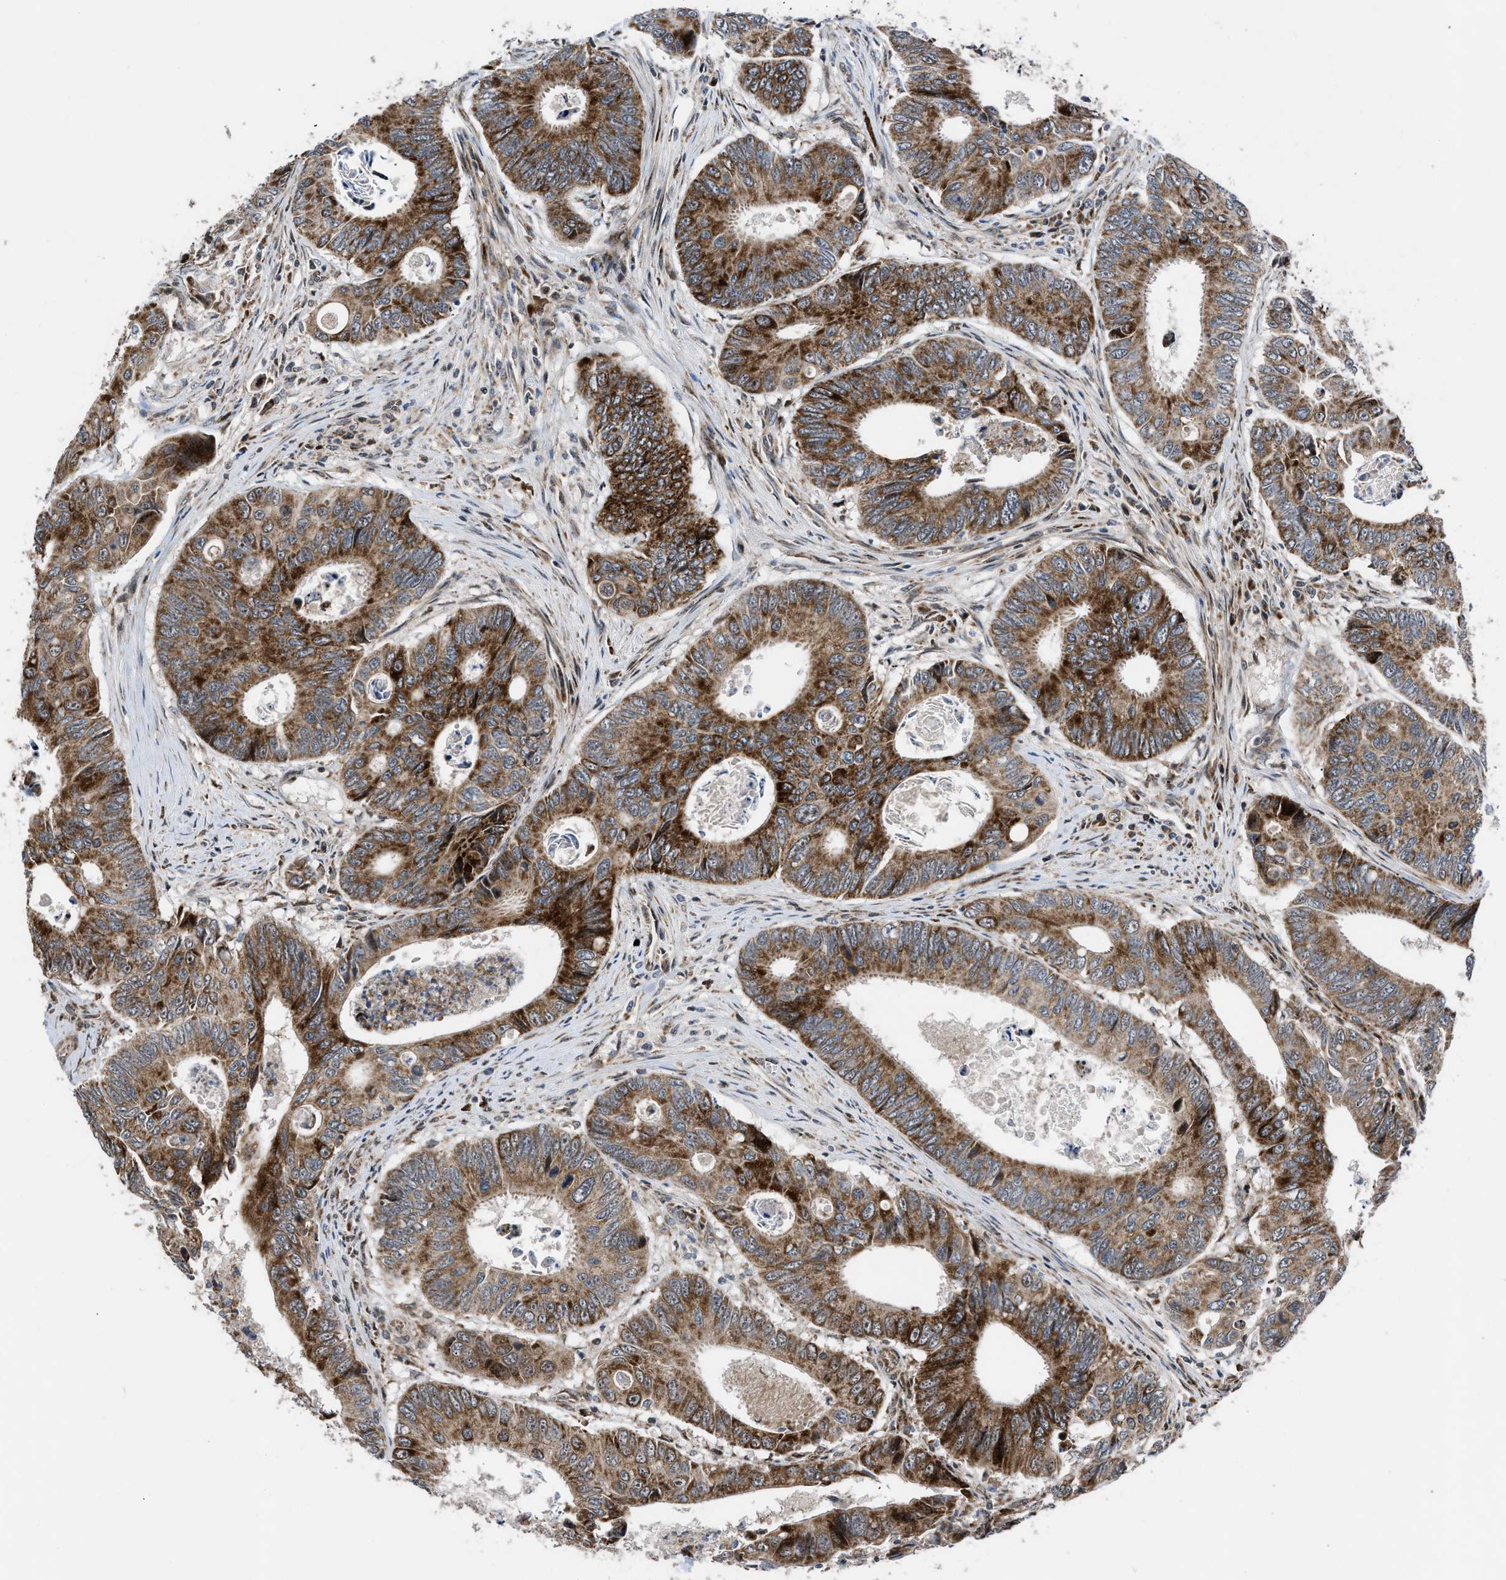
{"staining": {"intensity": "strong", "quantity": ">75%", "location": "cytoplasmic/membranous"}, "tissue": "colorectal cancer", "cell_type": "Tumor cells", "image_type": "cancer", "snomed": [{"axis": "morphology", "description": "Inflammation, NOS"}, {"axis": "morphology", "description": "Adenocarcinoma, NOS"}, {"axis": "topography", "description": "Colon"}], "caption": "Adenocarcinoma (colorectal) stained for a protein shows strong cytoplasmic/membranous positivity in tumor cells. (Stains: DAB (3,3'-diaminobenzidine) in brown, nuclei in blue, Microscopy: brightfield microscopy at high magnification).", "gene": "AP3M2", "patient": {"sex": "male", "age": 72}}